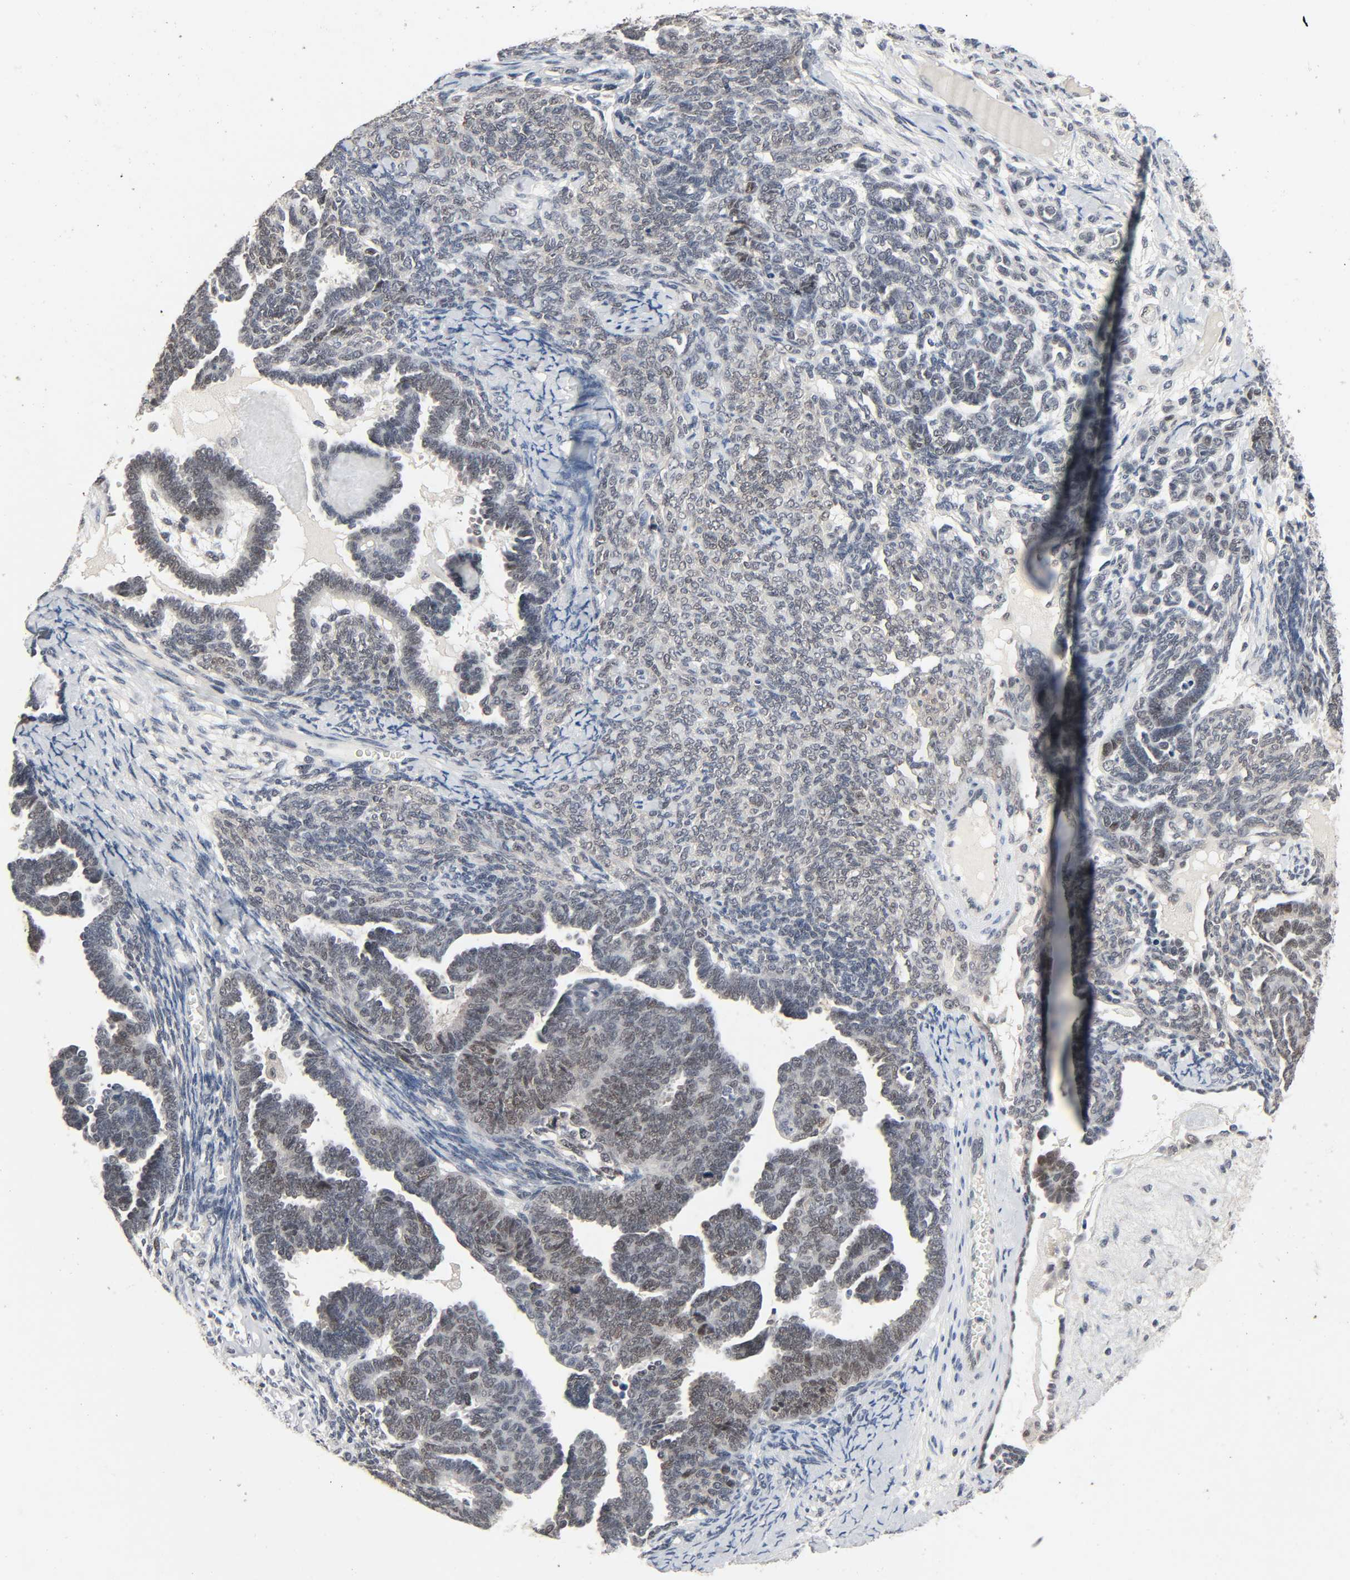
{"staining": {"intensity": "weak", "quantity": "25%-75%", "location": "nuclear"}, "tissue": "endometrial cancer", "cell_type": "Tumor cells", "image_type": "cancer", "snomed": [{"axis": "morphology", "description": "Neoplasm, malignant, NOS"}, {"axis": "topography", "description": "Endometrium"}], "caption": "Immunohistochemistry (IHC) staining of endometrial cancer, which demonstrates low levels of weak nuclear expression in approximately 25%-75% of tumor cells indicating weak nuclear protein expression. The staining was performed using DAB (brown) for protein detection and nuclei were counterstained in hematoxylin (blue).", "gene": "MAPKAPK5", "patient": {"sex": "female", "age": 74}}